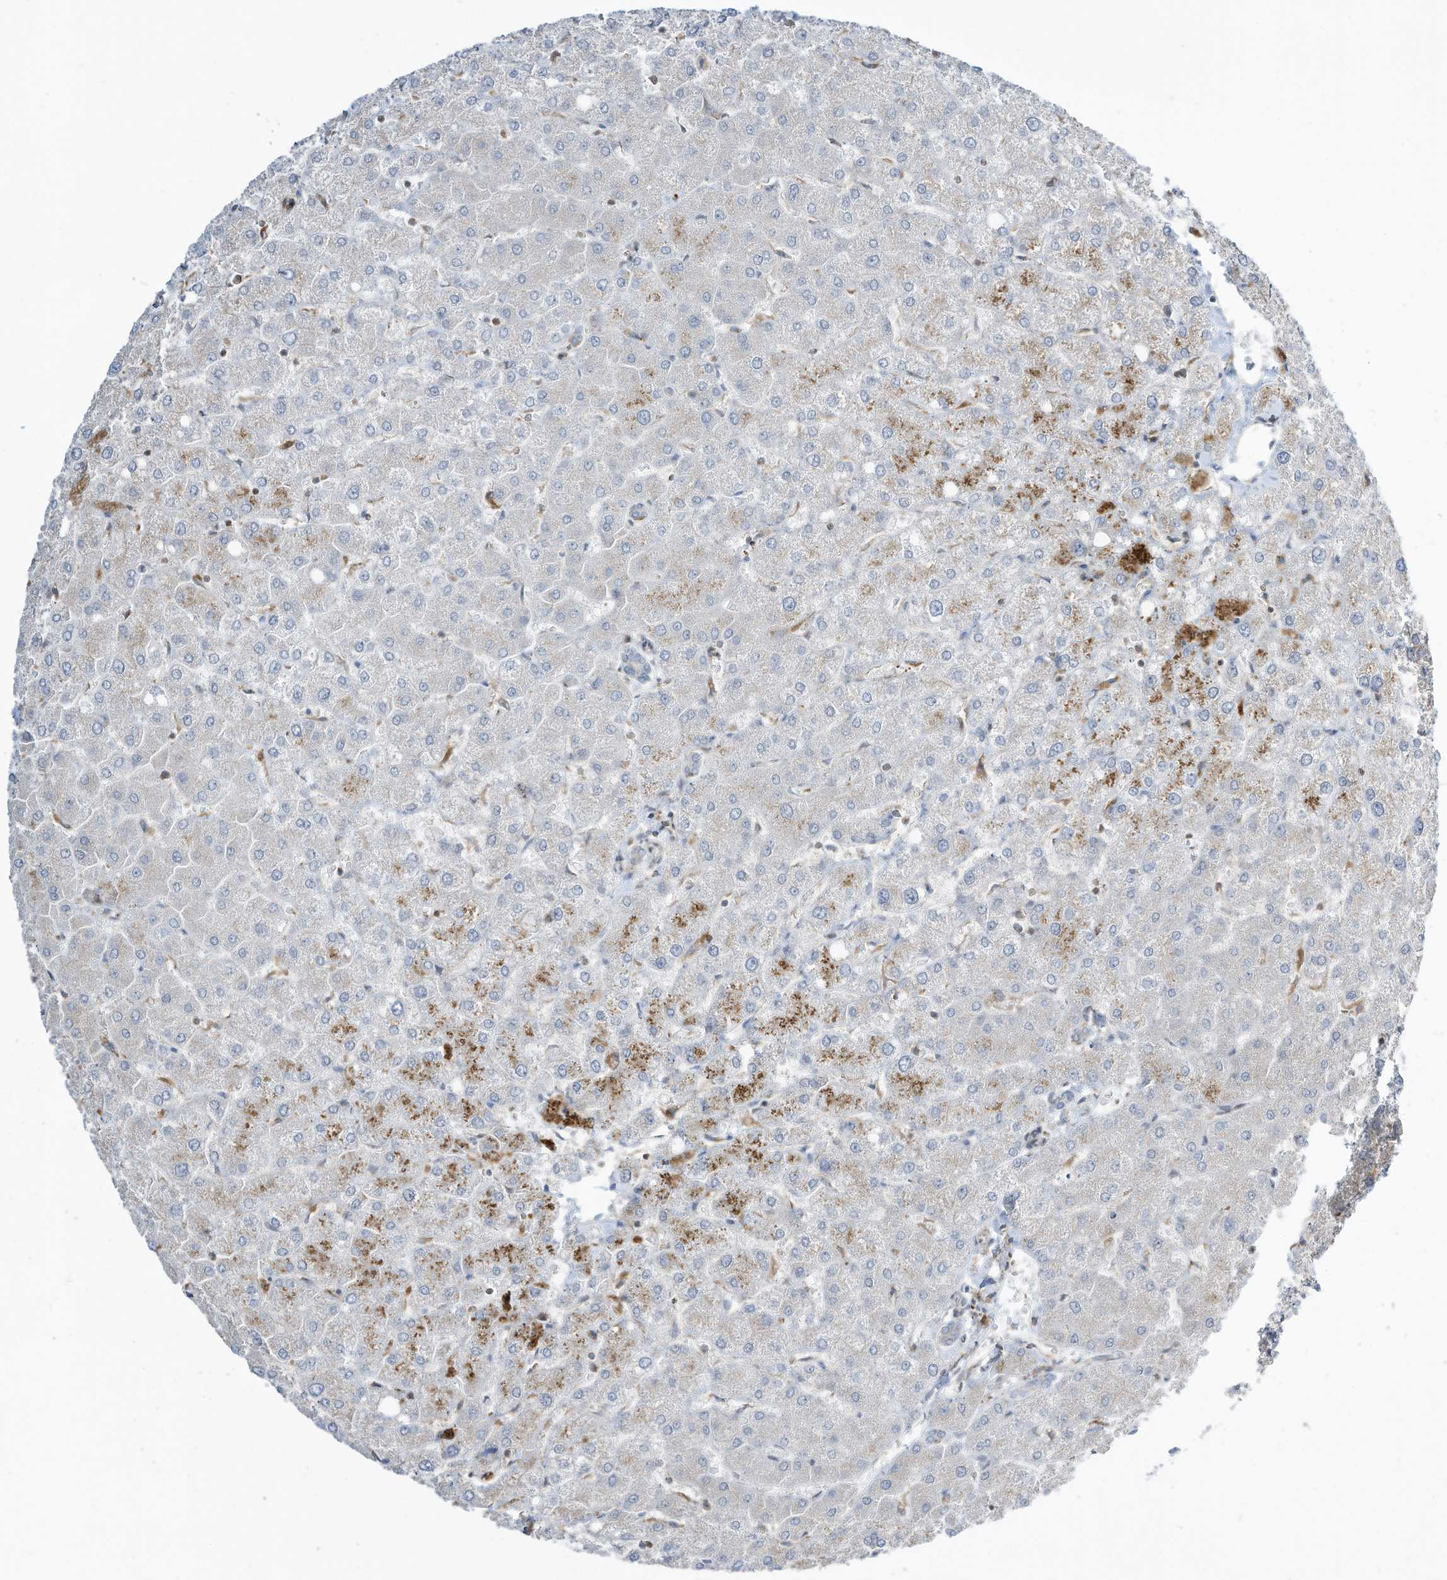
{"staining": {"intensity": "negative", "quantity": "none", "location": "none"}, "tissue": "liver", "cell_type": "Cholangiocytes", "image_type": "normal", "snomed": [{"axis": "morphology", "description": "Normal tissue, NOS"}, {"axis": "topography", "description": "Liver"}], "caption": "A photomicrograph of human liver is negative for staining in cholangiocytes. (Stains: DAB (3,3'-diaminobenzidine) immunohistochemistry with hematoxylin counter stain, Microscopy: brightfield microscopy at high magnification).", "gene": "DZIP3", "patient": {"sex": "female", "age": 54}}